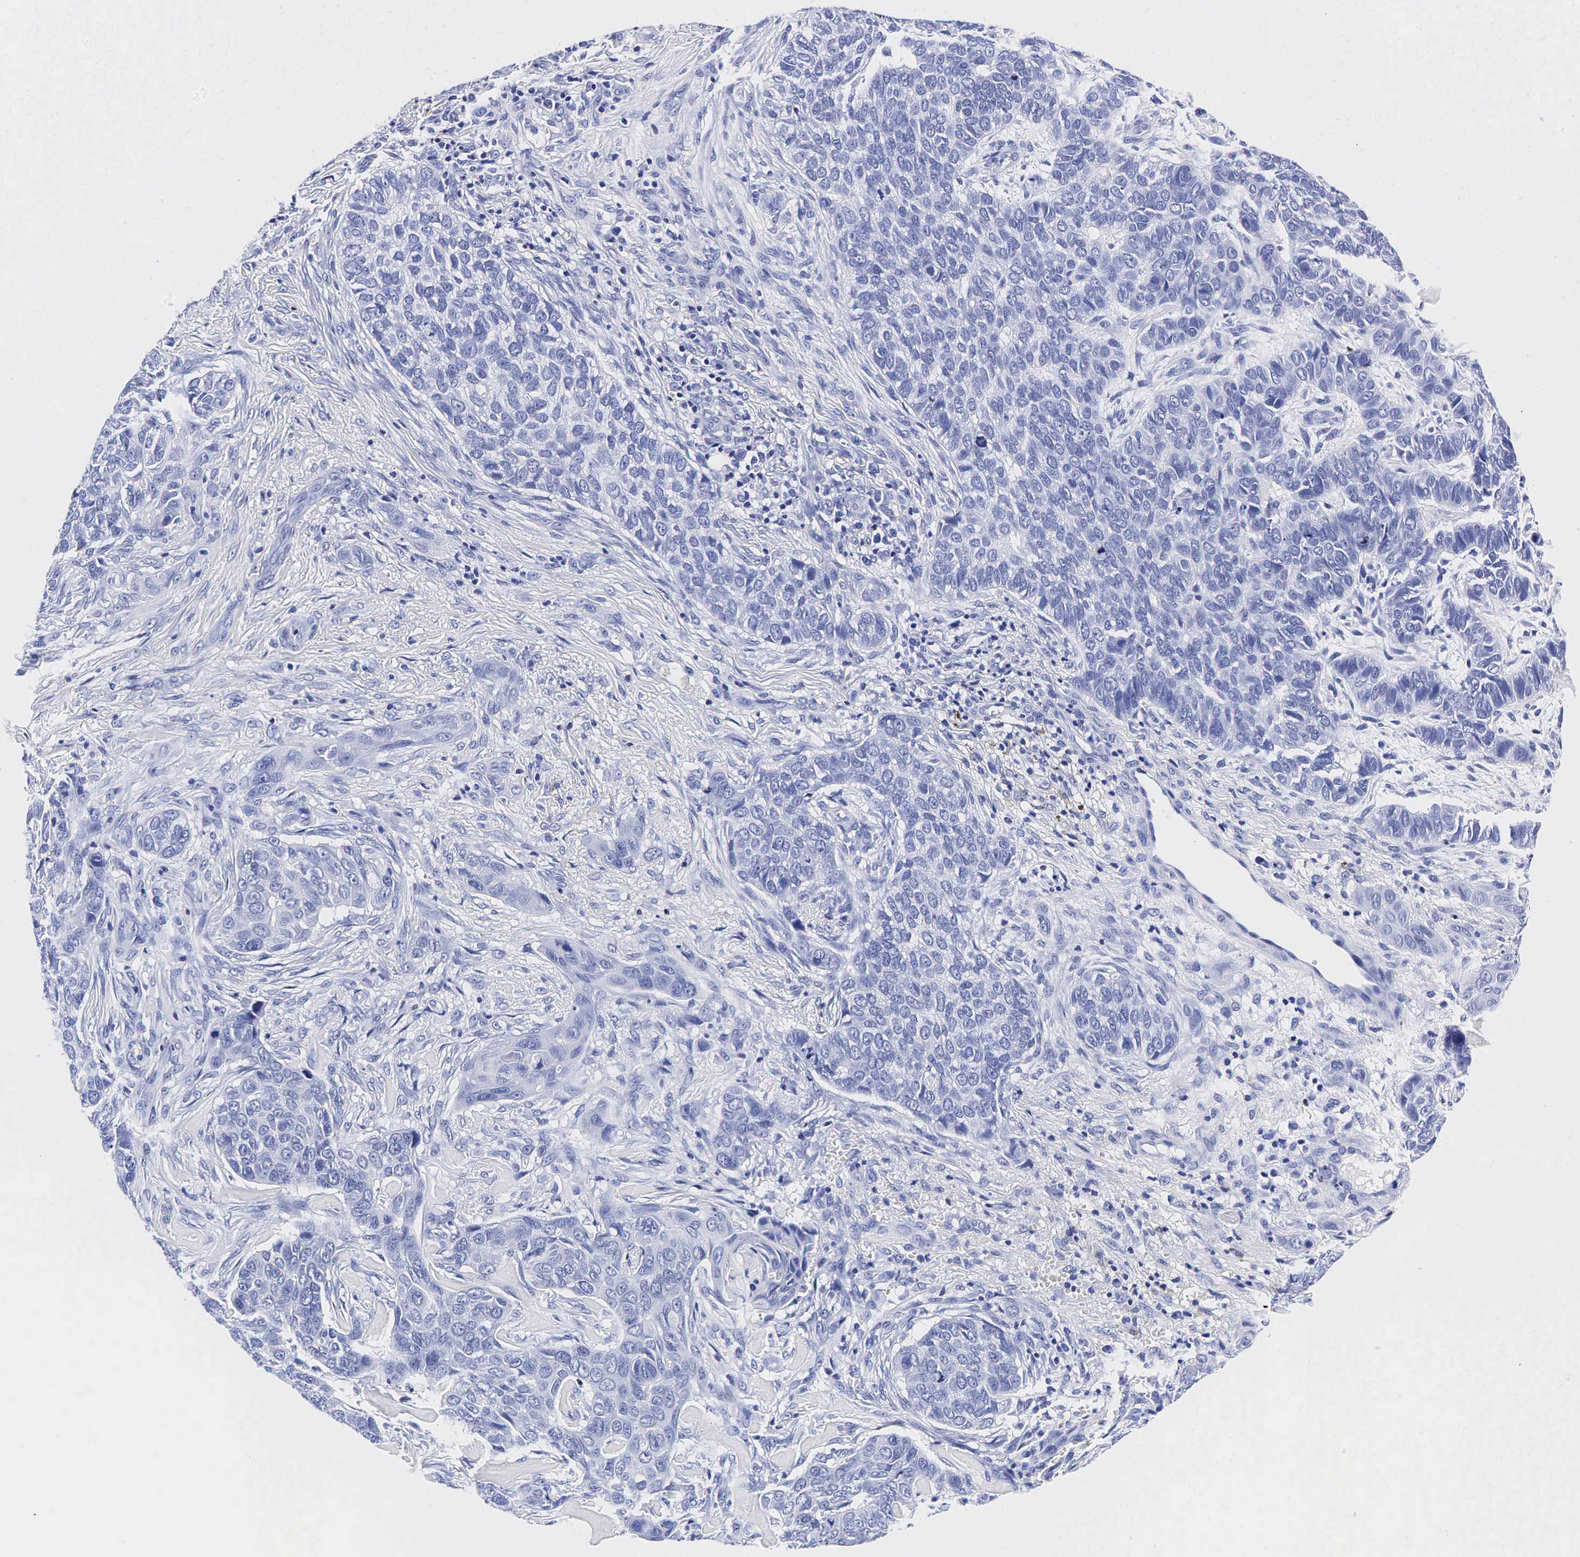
{"staining": {"intensity": "negative", "quantity": "none", "location": "none"}, "tissue": "skin cancer", "cell_type": "Tumor cells", "image_type": "cancer", "snomed": [{"axis": "morphology", "description": "Normal tissue, NOS"}, {"axis": "morphology", "description": "Basal cell carcinoma"}, {"axis": "topography", "description": "Skin"}], "caption": "Tumor cells show no significant protein expression in skin cancer (basal cell carcinoma). Brightfield microscopy of immunohistochemistry (IHC) stained with DAB (3,3'-diaminobenzidine) (brown) and hematoxylin (blue), captured at high magnification.", "gene": "TG", "patient": {"sex": "male", "age": 81}}